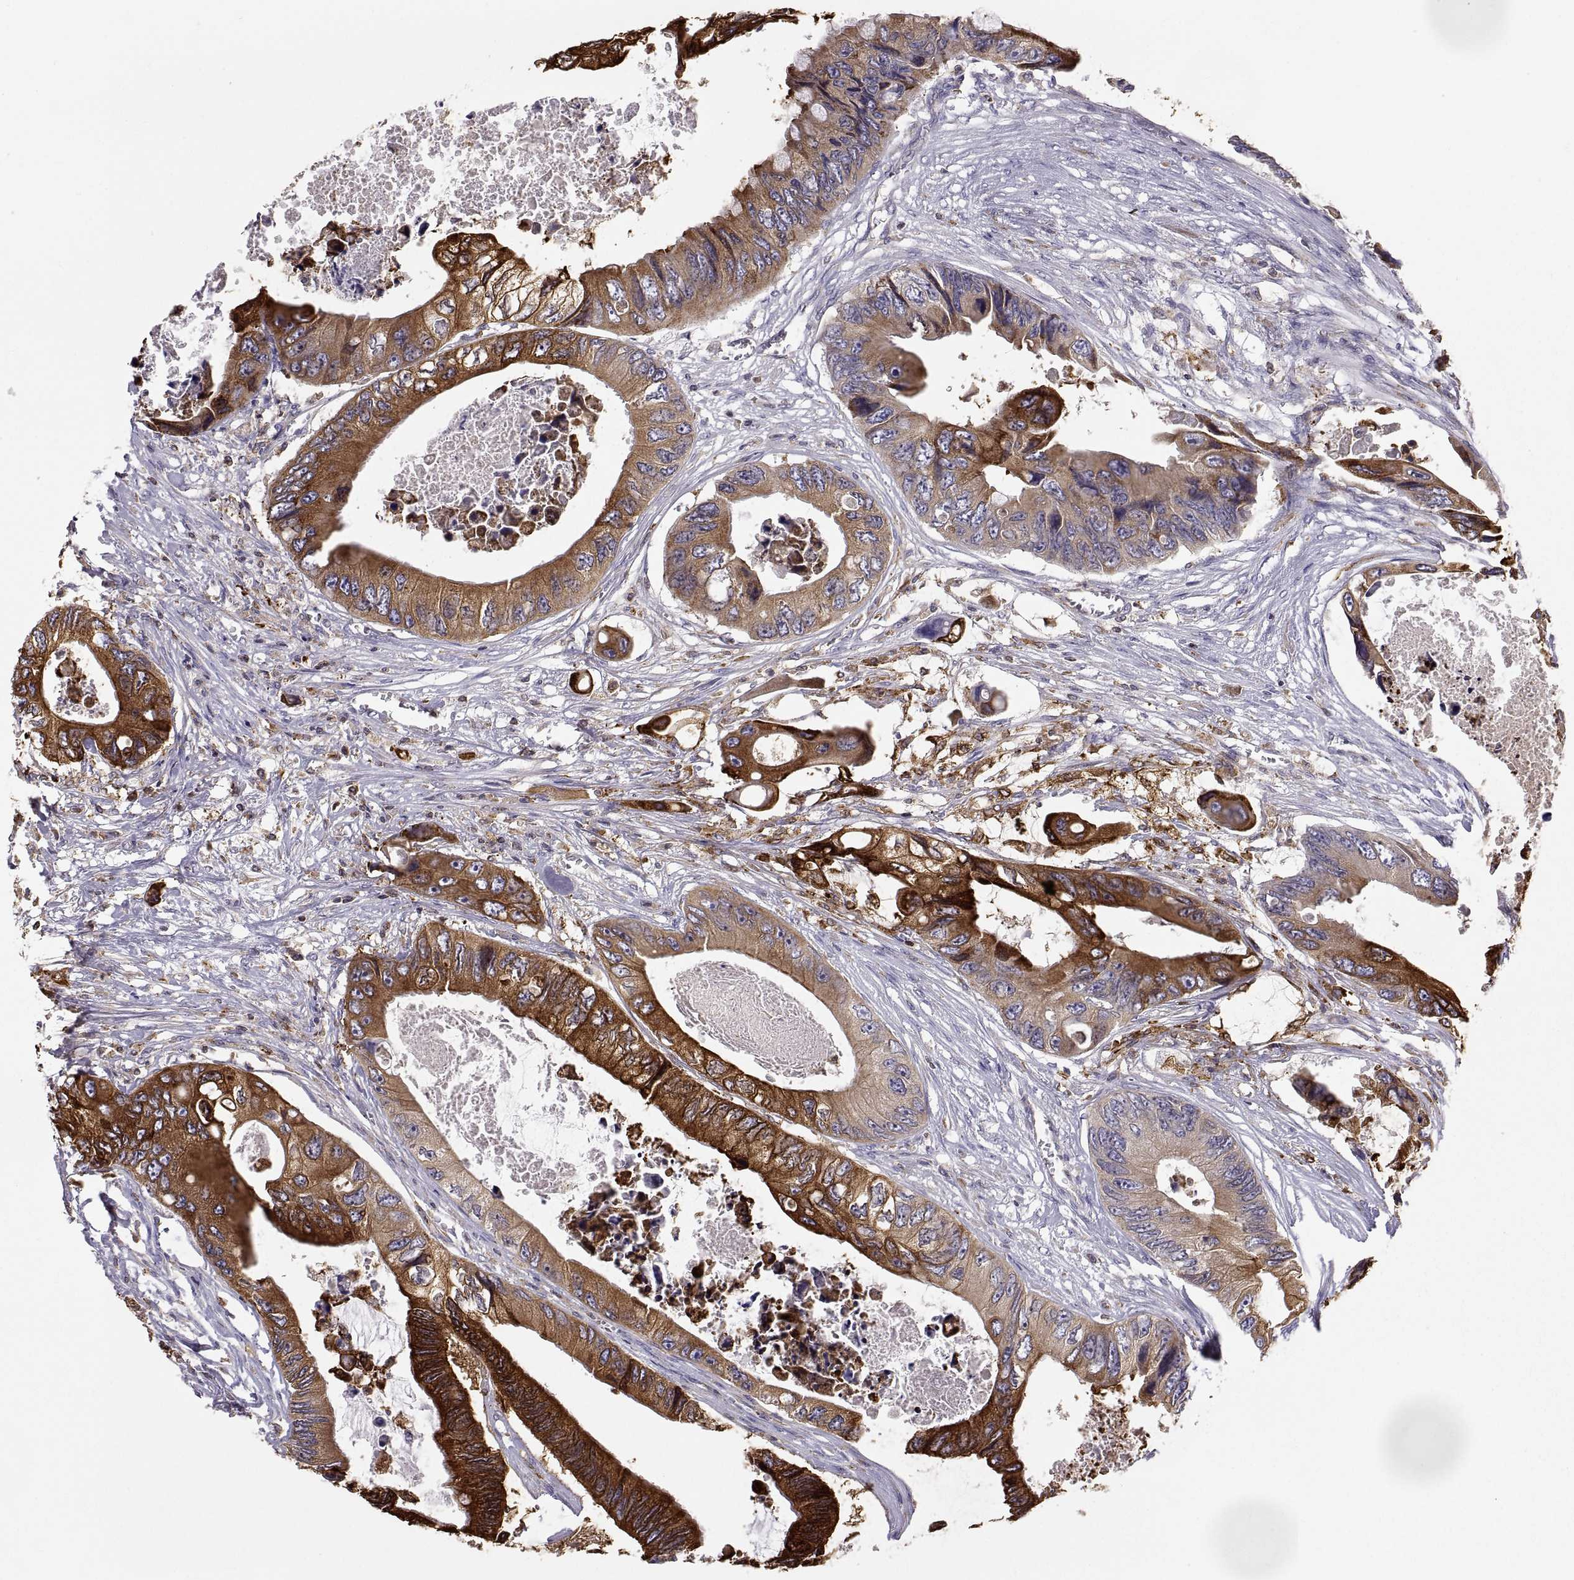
{"staining": {"intensity": "strong", "quantity": "25%-75%", "location": "cytoplasmic/membranous"}, "tissue": "colorectal cancer", "cell_type": "Tumor cells", "image_type": "cancer", "snomed": [{"axis": "morphology", "description": "Adenocarcinoma, NOS"}, {"axis": "topography", "description": "Rectum"}], "caption": "Immunohistochemical staining of colorectal cancer (adenocarcinoma) displays high levels of strong cytoplasmic/membranous staining in approximately 25%-75% of tumor cells. The protein of interest is shown in brown color, while the nuclei are stained blue.", "gene": "ERO1A", "patient": {"sex": "male", "age": 63}}